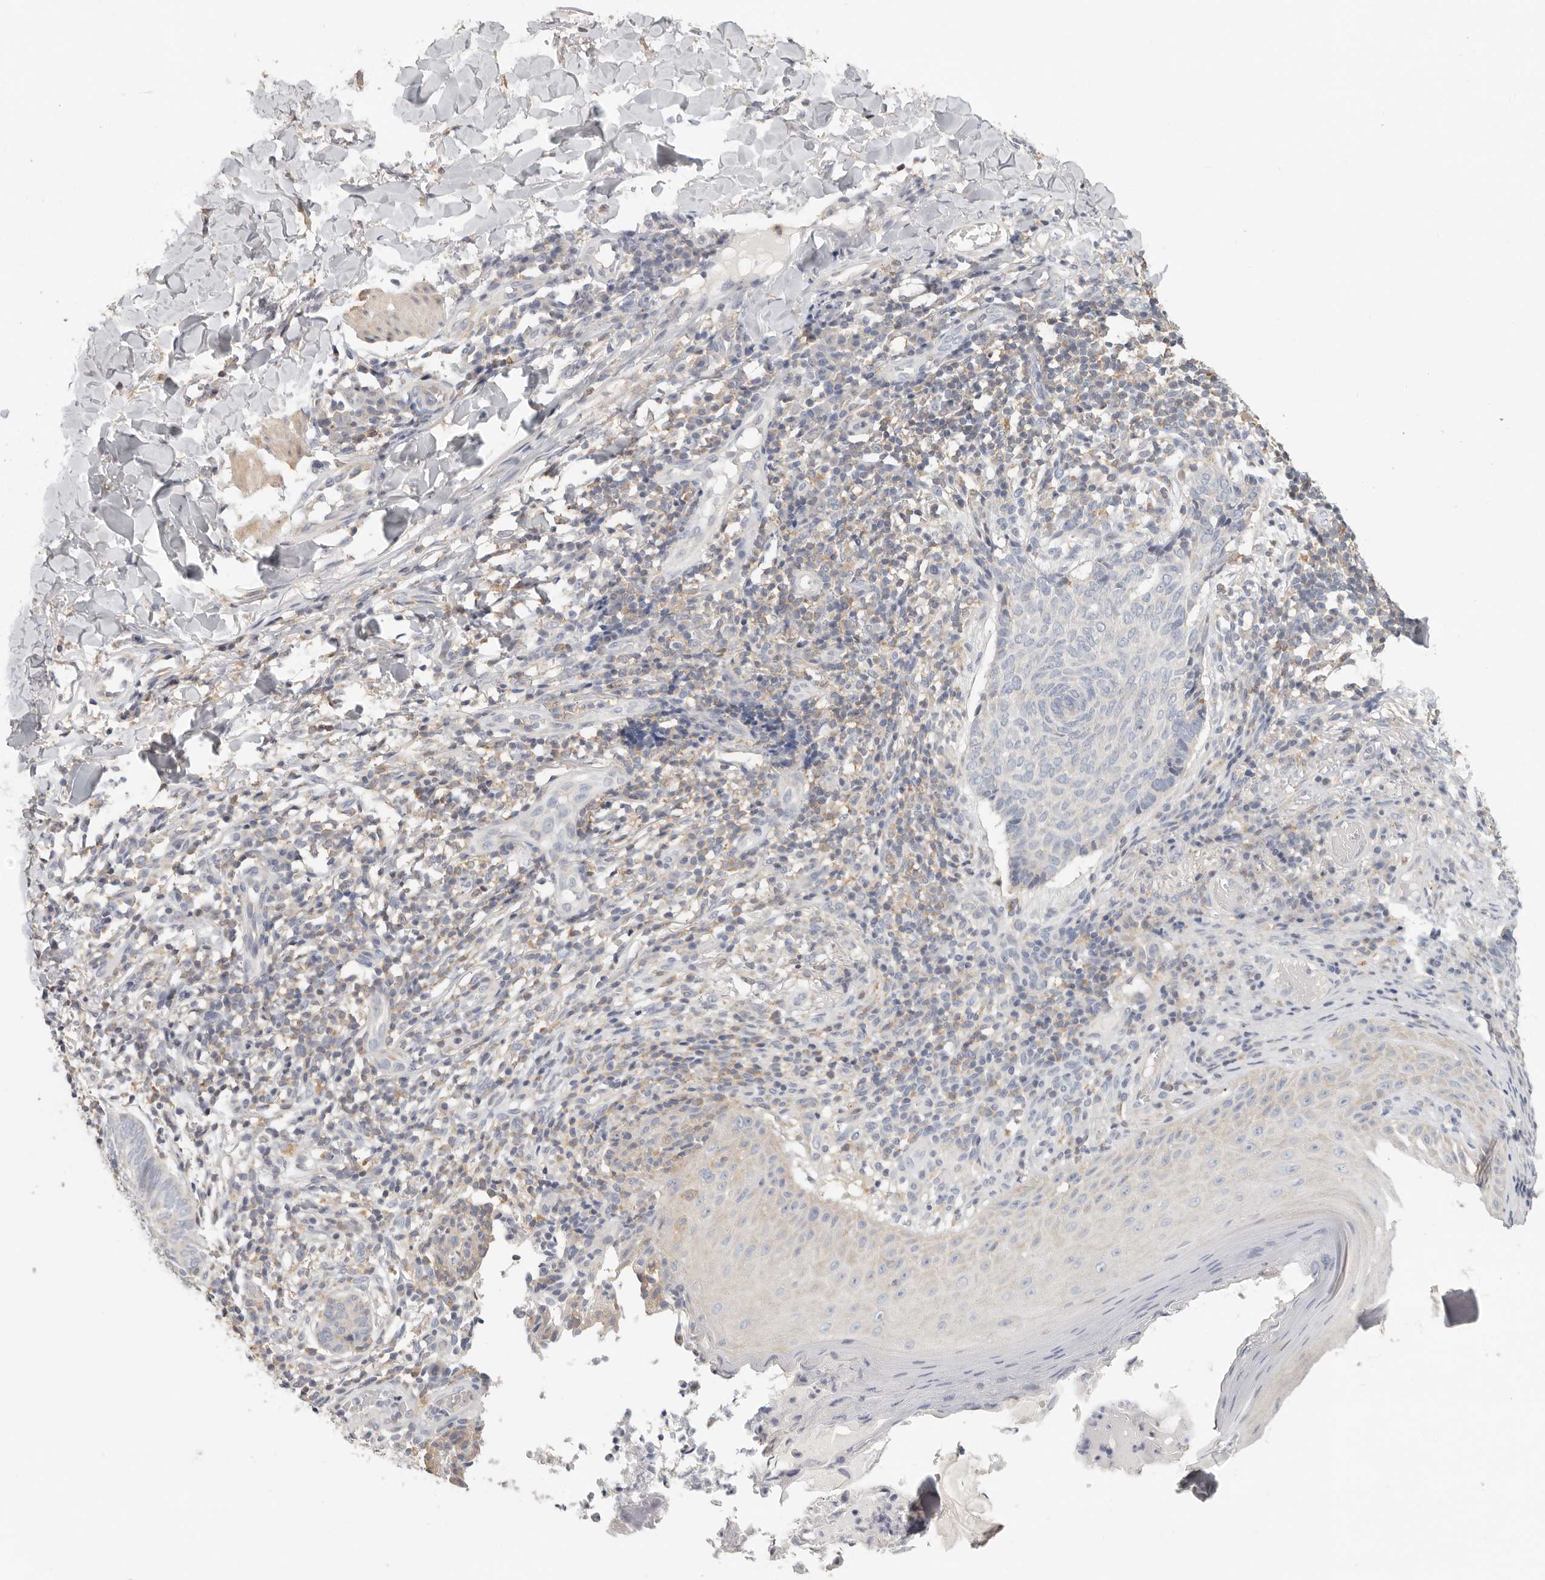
{"staining": {"intensity": "negative", "quantity": "none", "location": "none"}, "tissue": "skin cancer", "cell_type": "Tumor cells", "image_type": "cancer", "snomed": [{"axis": "morphology", "description": "Normal tissue, NOS"}, {"axis": "morphology", "description": "Basal cell carcinoma"}, {"axis": "topography", "description": "Skin"}], "caption": "Immunohistochemical staining of skin basal cell carcinoma exhibits no significant positivity in tumor cells.", "gene": "ANXA9", "patient": {"sex": "male", "age": 50}}